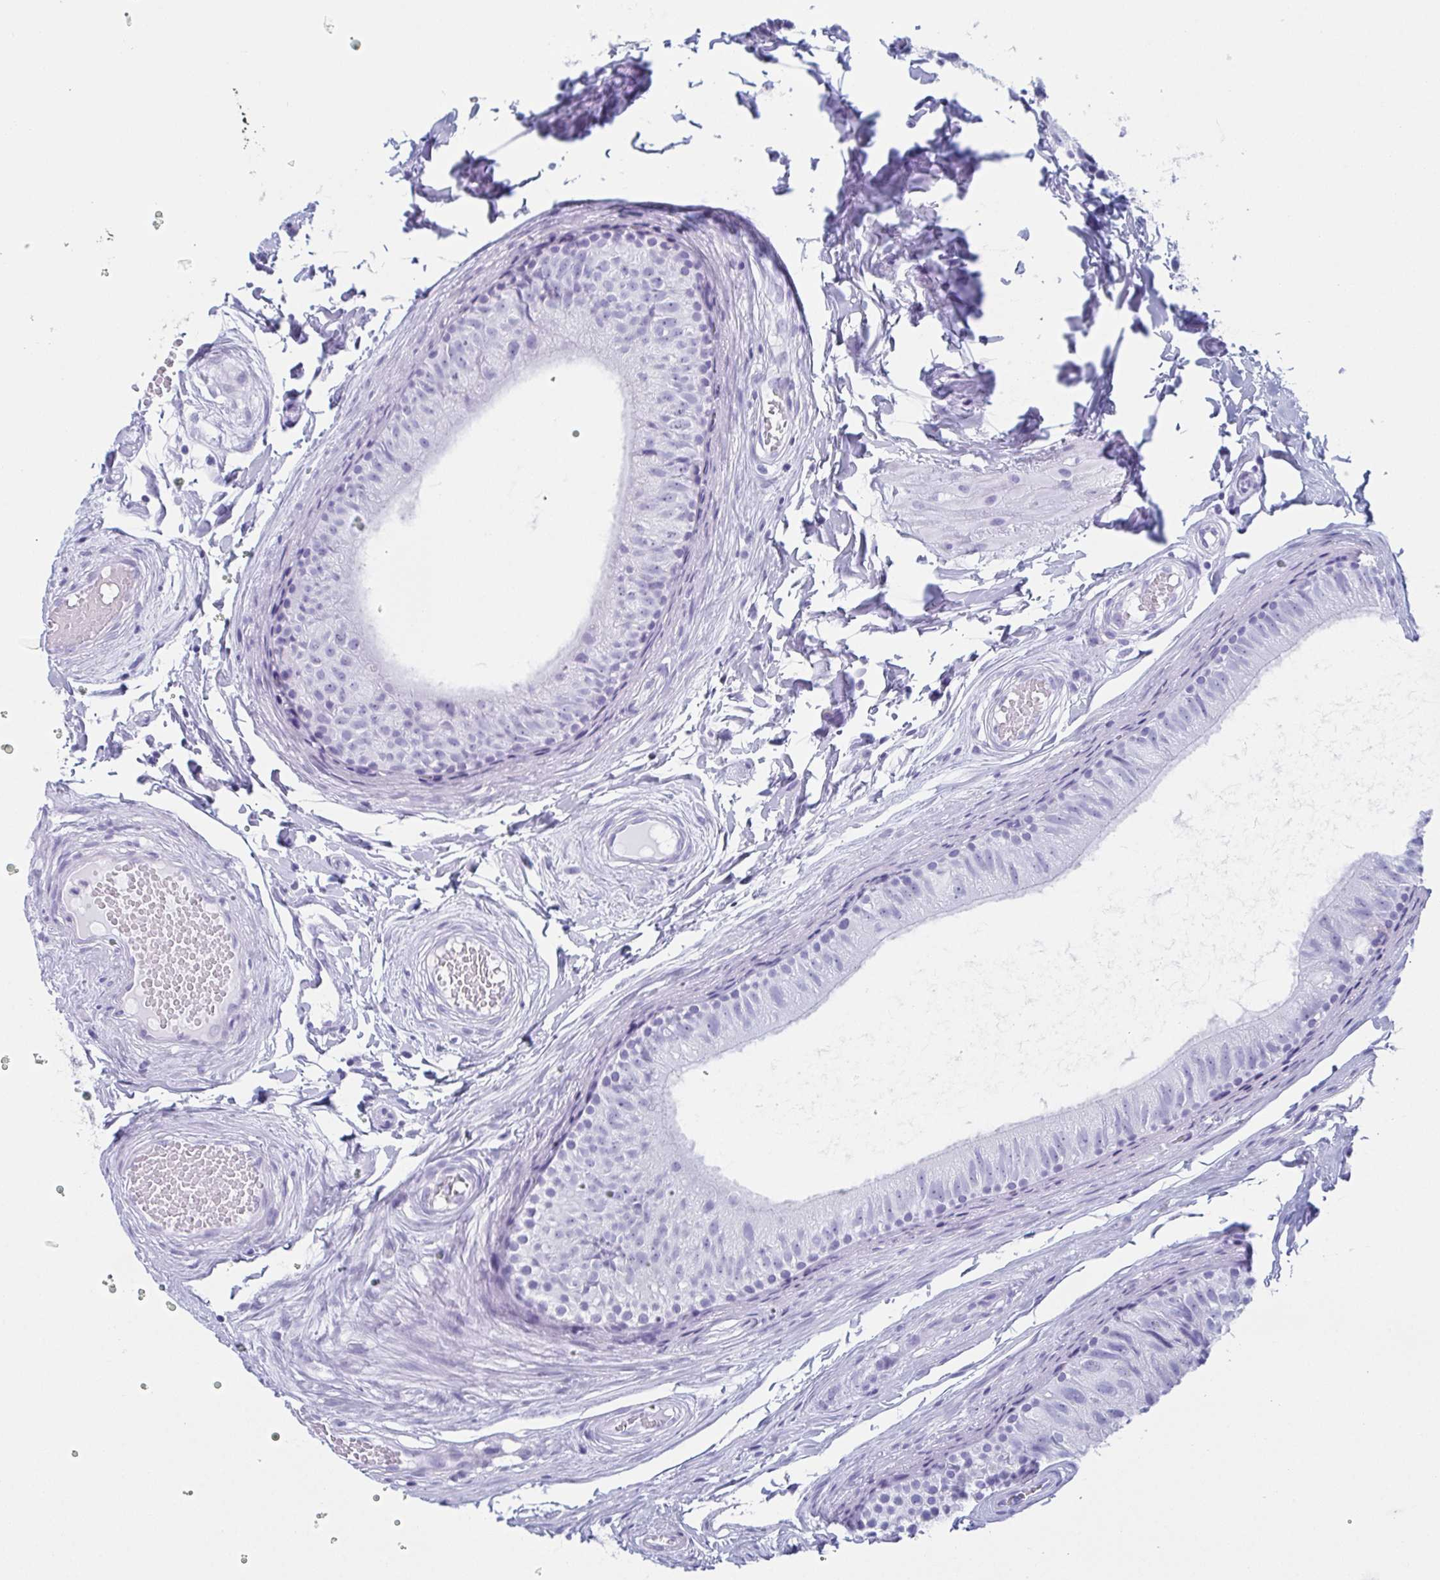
{"staining": {"intensity": "negative", "quantity": "none", "location": "none"}, "tissue": "epididymis", "cell_type": "Glandular cells", "image_type": "normal", "snomed": [{"axis": "morphology", "description": "Normal tissue, NOS"}, {"axis": "topography", "description": "Epididymis"}], "caption": "Image shows no protein expression in glandular cells of benign epididymis. (DAB (3,3'-diaminobenzidine) immunohistochemistry, high magnification).", "gene": "LYRM2", "patient": {"sex": "male", "age": 45}}